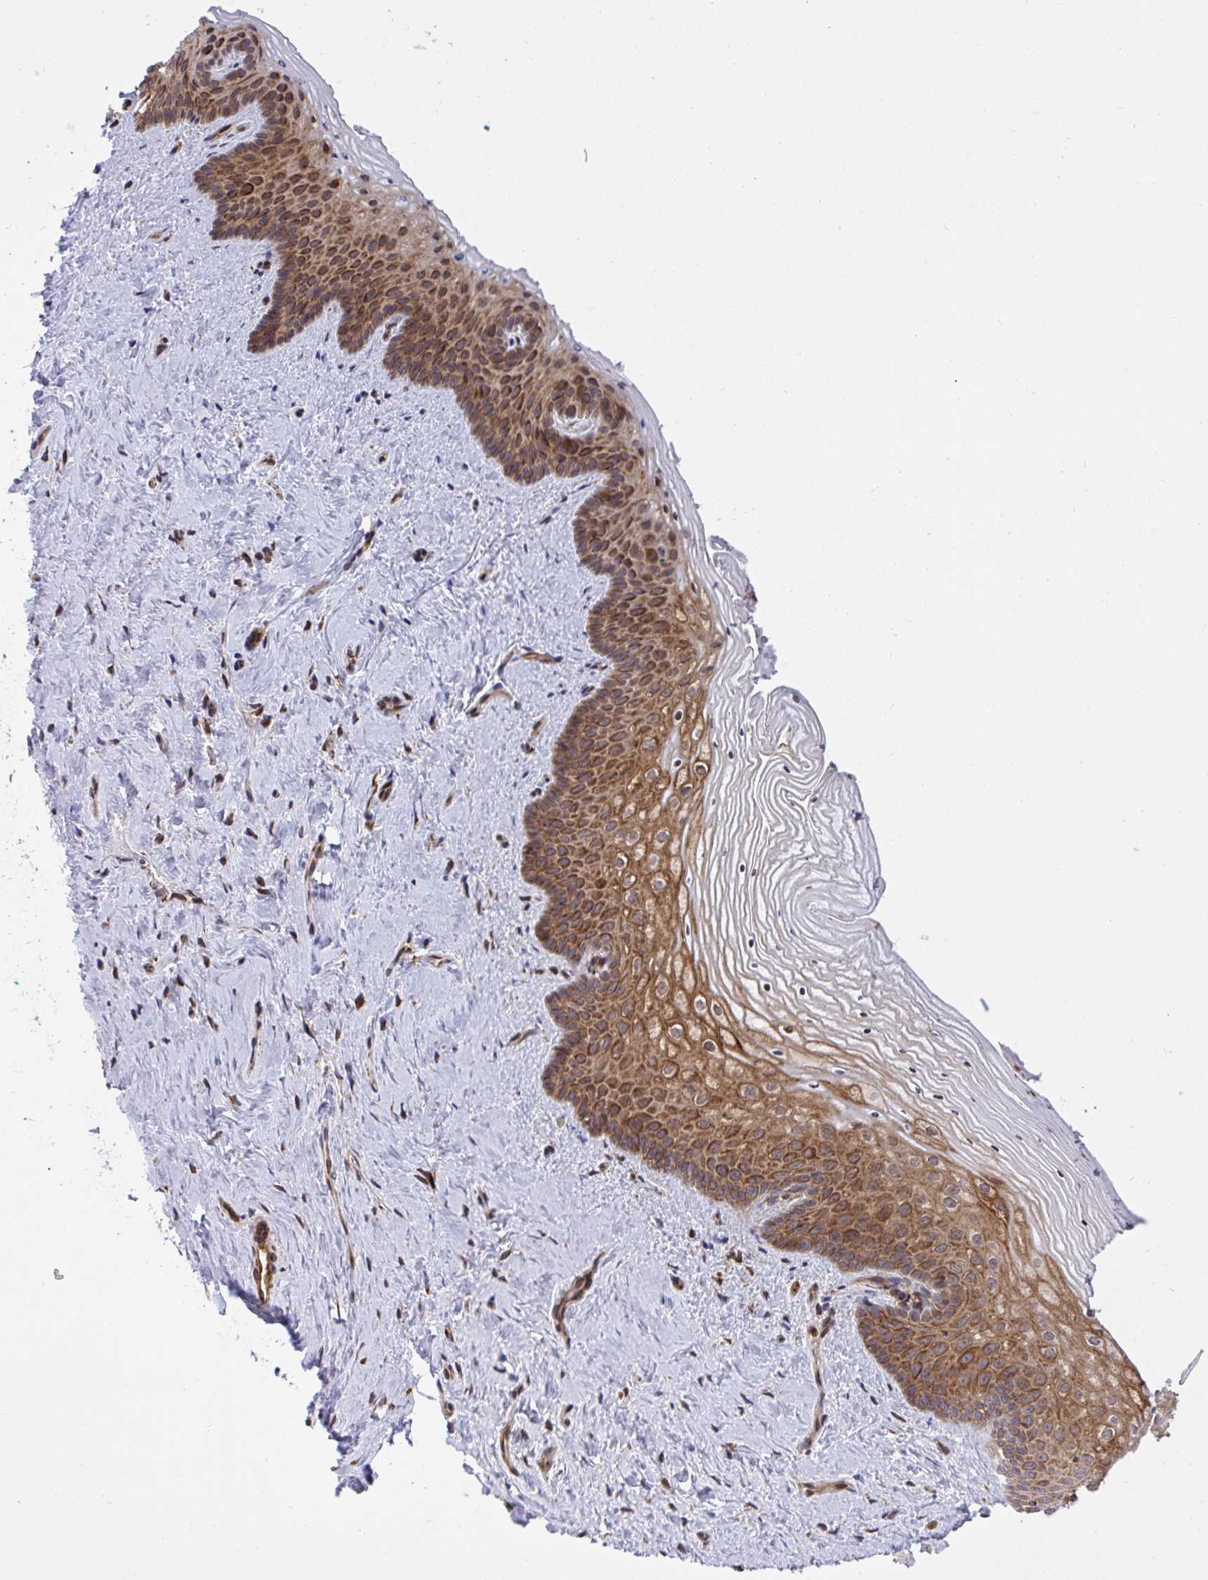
{"staining": {"intensity": "moderate", "quantity": ">75%", "location": "cytoplasmic/membranous"}, "tissue": "vagina", "cell_type": "Squamous epithelial cells", "image_type": "normal", "snomed": [{"axis": "morphology", "description": "Normal tissue, NOS"}, {"axis": "topography", "description": "Vagina"}], "caption": "A histopathology image of human vagina stained for a protein demonstrates moderate cytoplasmic/membranous brown staining in squamous epithelial cells.", "gene": "ERI1", "patient": {"sex": "female", "age": 45}}